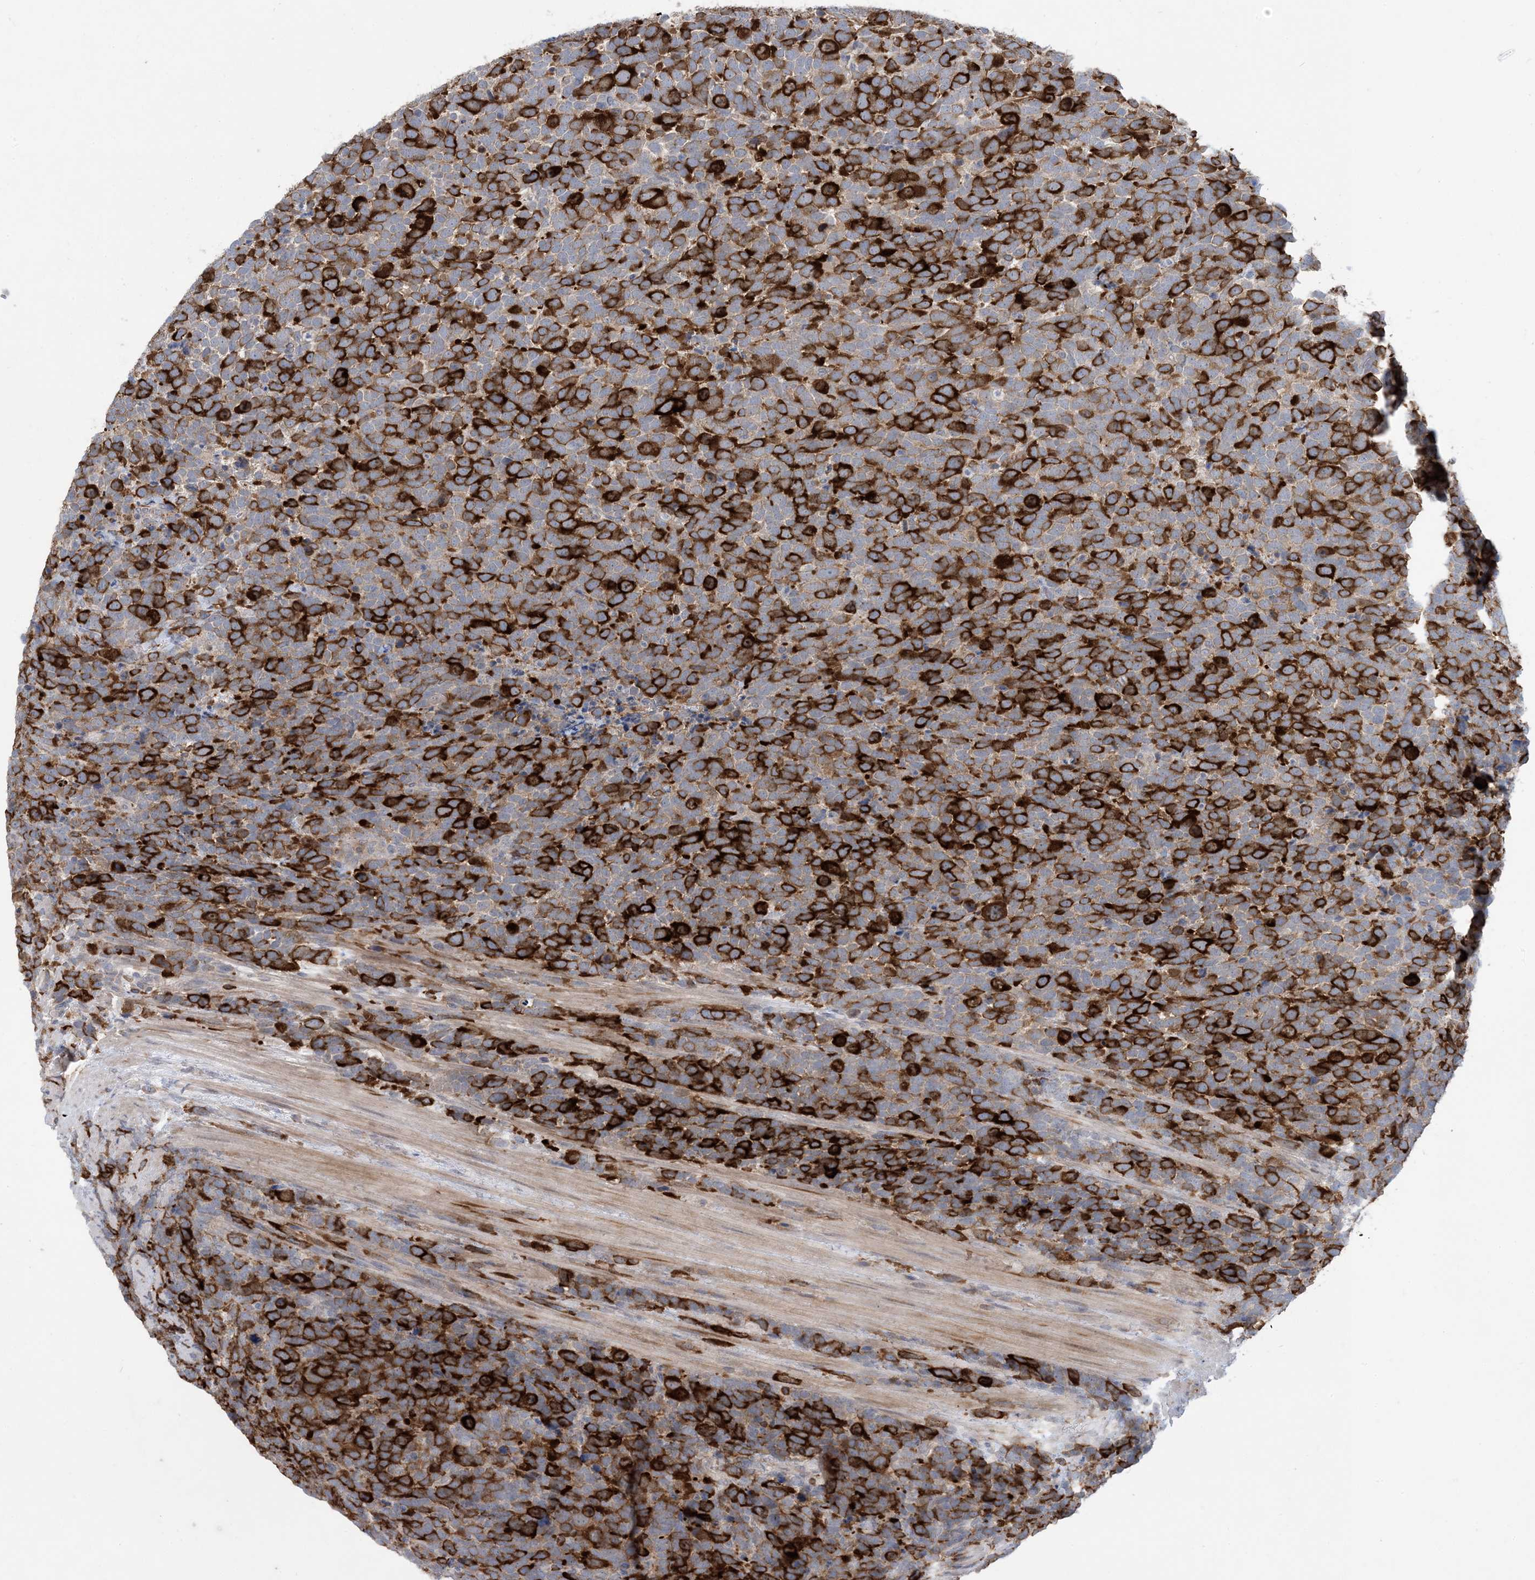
{"staining": {"intensity": "strong", "quantity": ">75%", "location": "cytoplasmic/membranous"}, "tissue": "urothelial cancer", "cell_type": "Tumor cells", "image_type": "cancer", "snomed": [{"axis": "morphology", "description": "Urothelial carcinoma, High grade"}, {"axis": "topography", "description": "Urinary bladder"}], "caption": "Urothelial cancer stained for a protein (brown) exhibits strong cytoplasmic/membranous positive staining in approximately >75% of tumor cells.", "gene": "AOC1", "patient": {"sex": "female", "age": 82}}